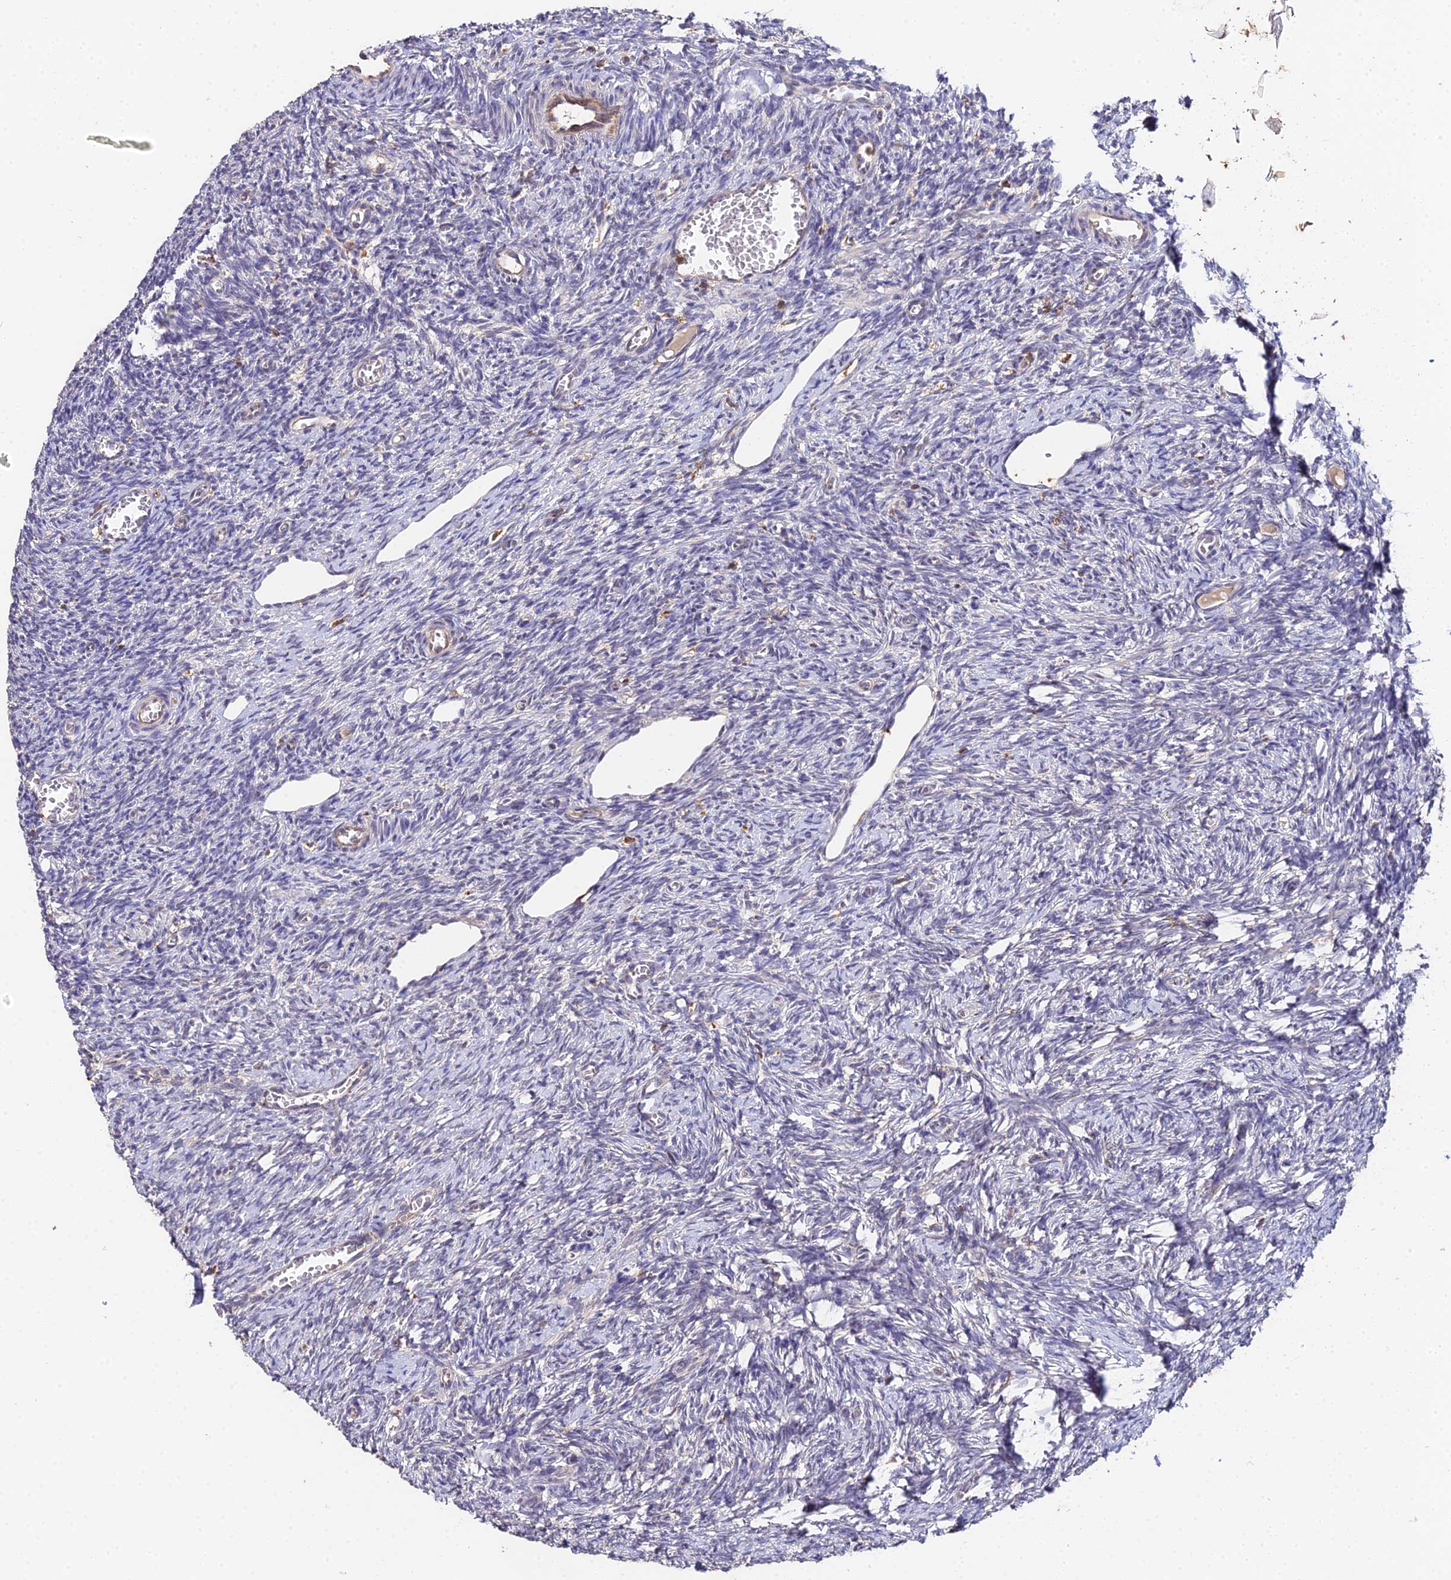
{"staining": {"intensity": "negative", "quantity": "none", "location": "none"}, "tissue": "ovary", "cell_type": "Ovarian stroma cells", "image_type": "normal", "snomed": [{"axis": "morphology", "description": "Normal tissue, NOS"}, {"axis": "topography", "description": "Ovary"}], "caption": "A high-resolution histopathology image shows IHC staining of normal ovary, which reveals no significant expression in ovarian stroma cells.", "gene": "TPRX1", "patient": {"sex": "female", "age": 27}}